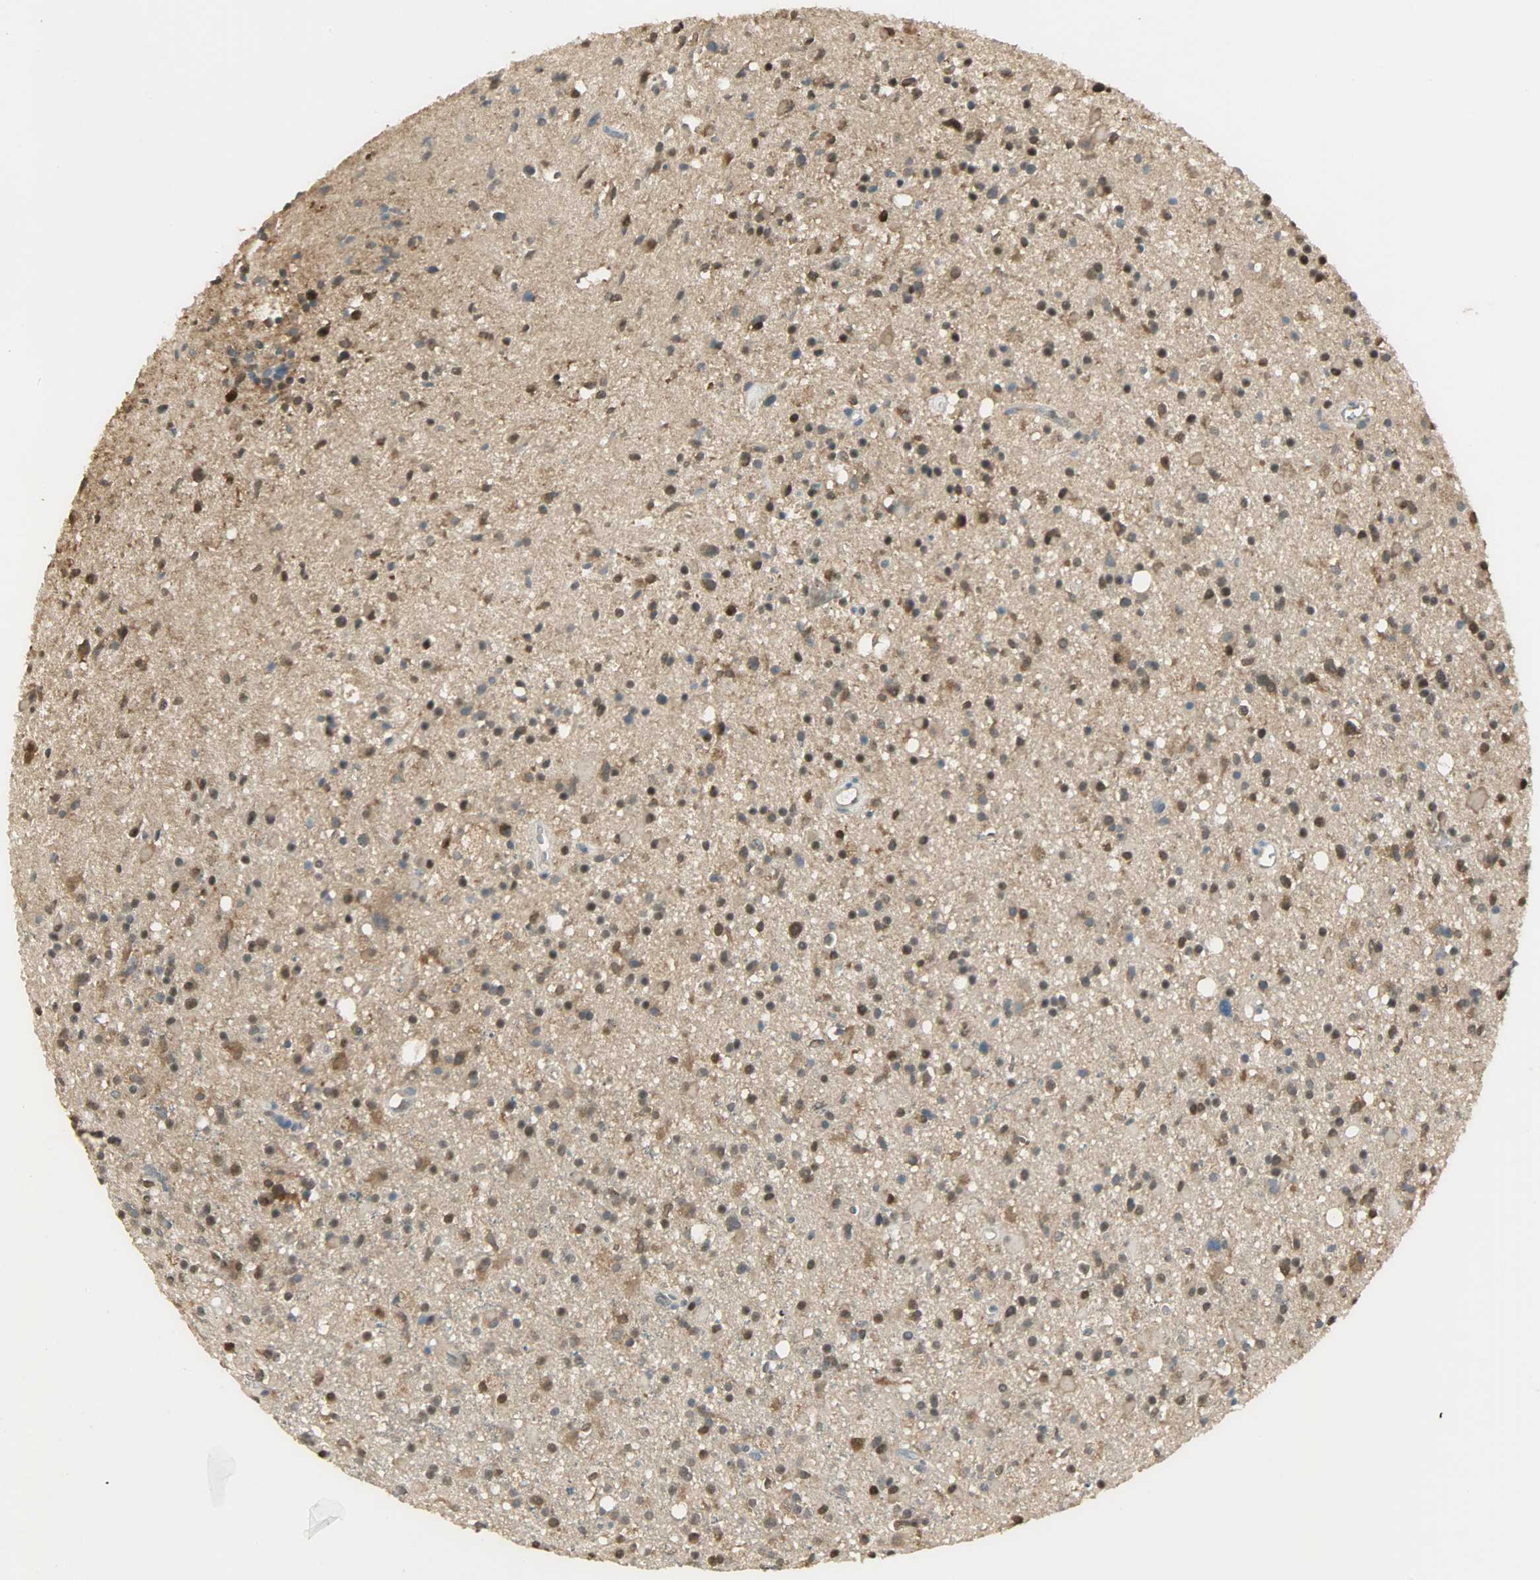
{"staining": {"intensity": "strong", "quantity": ">75%", "location": "nuclear"}, "tissue": "glioma", "cell_type": "Tumor cells", "image_type": "cancer", "snomed": [{"axis": "morphology", "description": "Glioma, malignant, High grade"}, {"axis": "topography", "description": "Brain"}], "caption": "Strong nuclear protein staining is present in about >75% of tumor cells in glioma.", "gene": "PRMT5", "patient": {"sex": "male", "age": 33}}